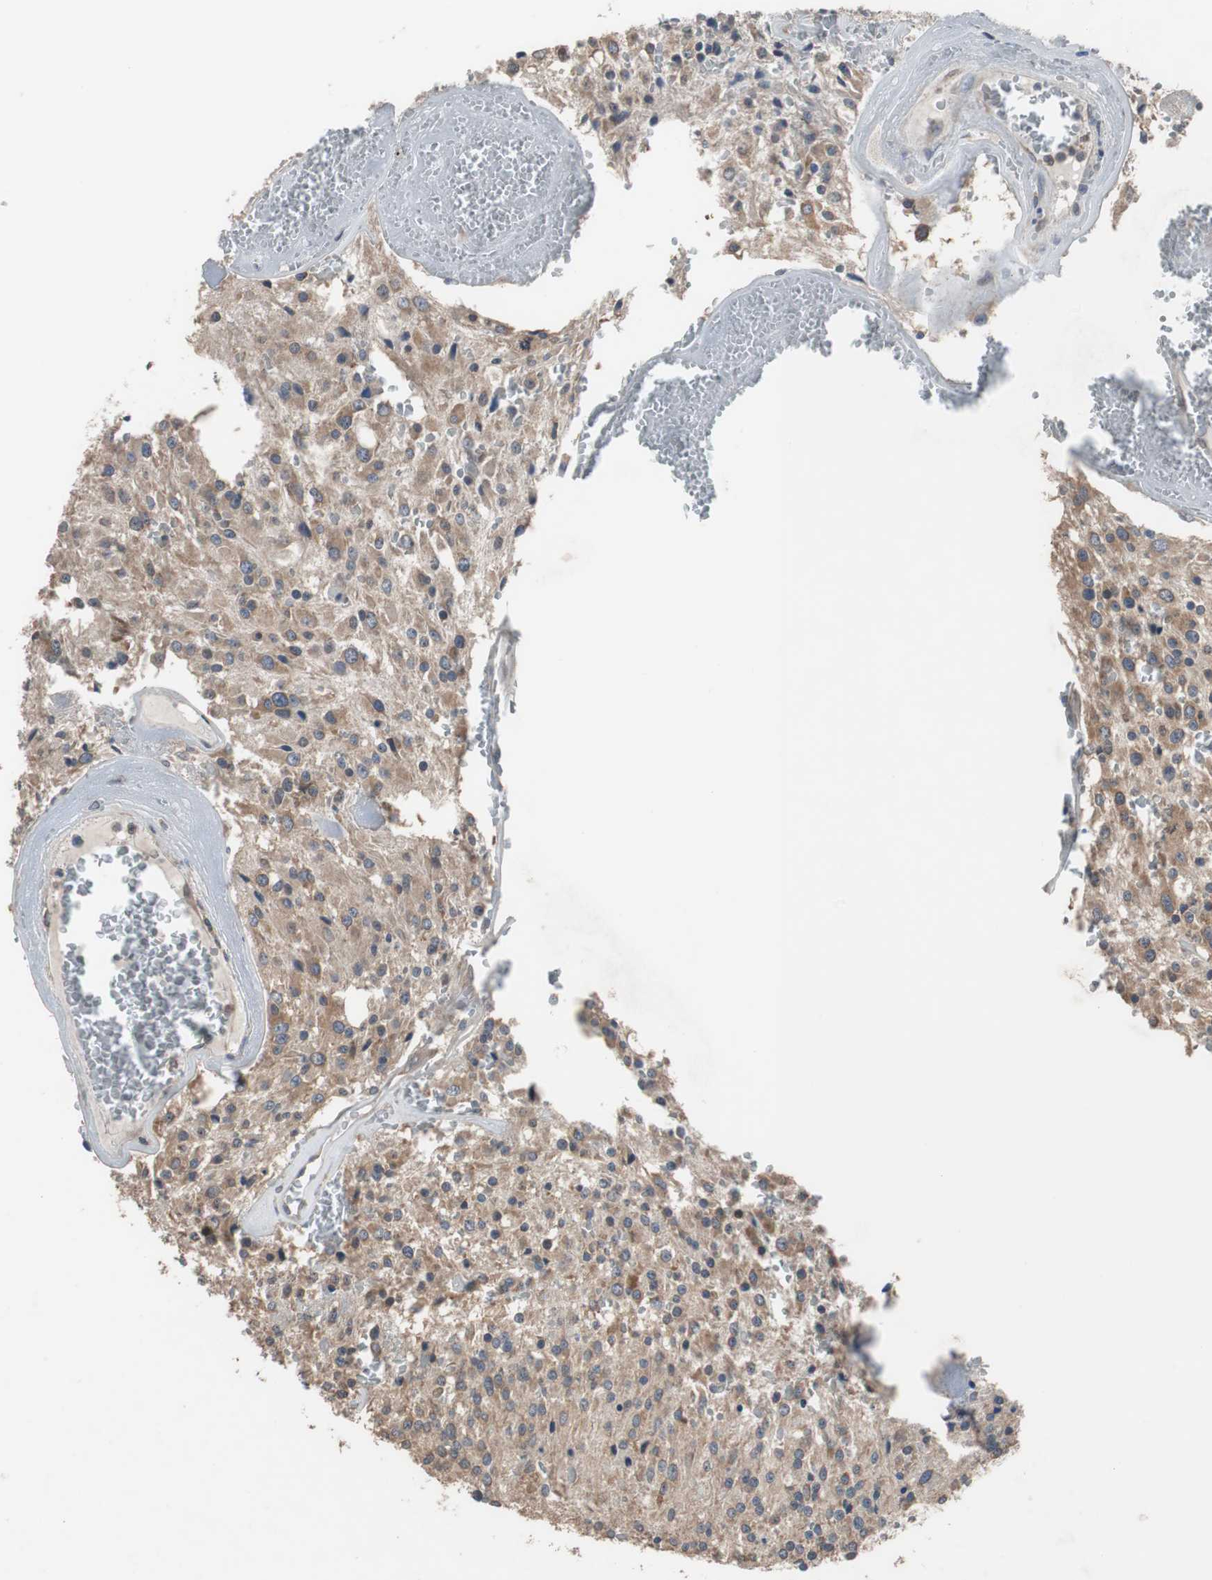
{"staining": {"intensity": "moderate", "quantity": ">75%", "location": "cytoplasmic/membranous"}, "tissue": "glioma", "cell_type": "Tumor cells", "image_type": "cancer", "snomed": [{"axis": "morphology", "description": "Glioma, malignant, Low grade"}, {"axis": "topography", "description": "Brain"}], "caption": "IHC of human glioma displays medium levels of moderate cytoplasmic/membranous expression in approximately >75% of tumor cells.", "gene": "USP10", "patient": {"sex": "male", "age": 58}}